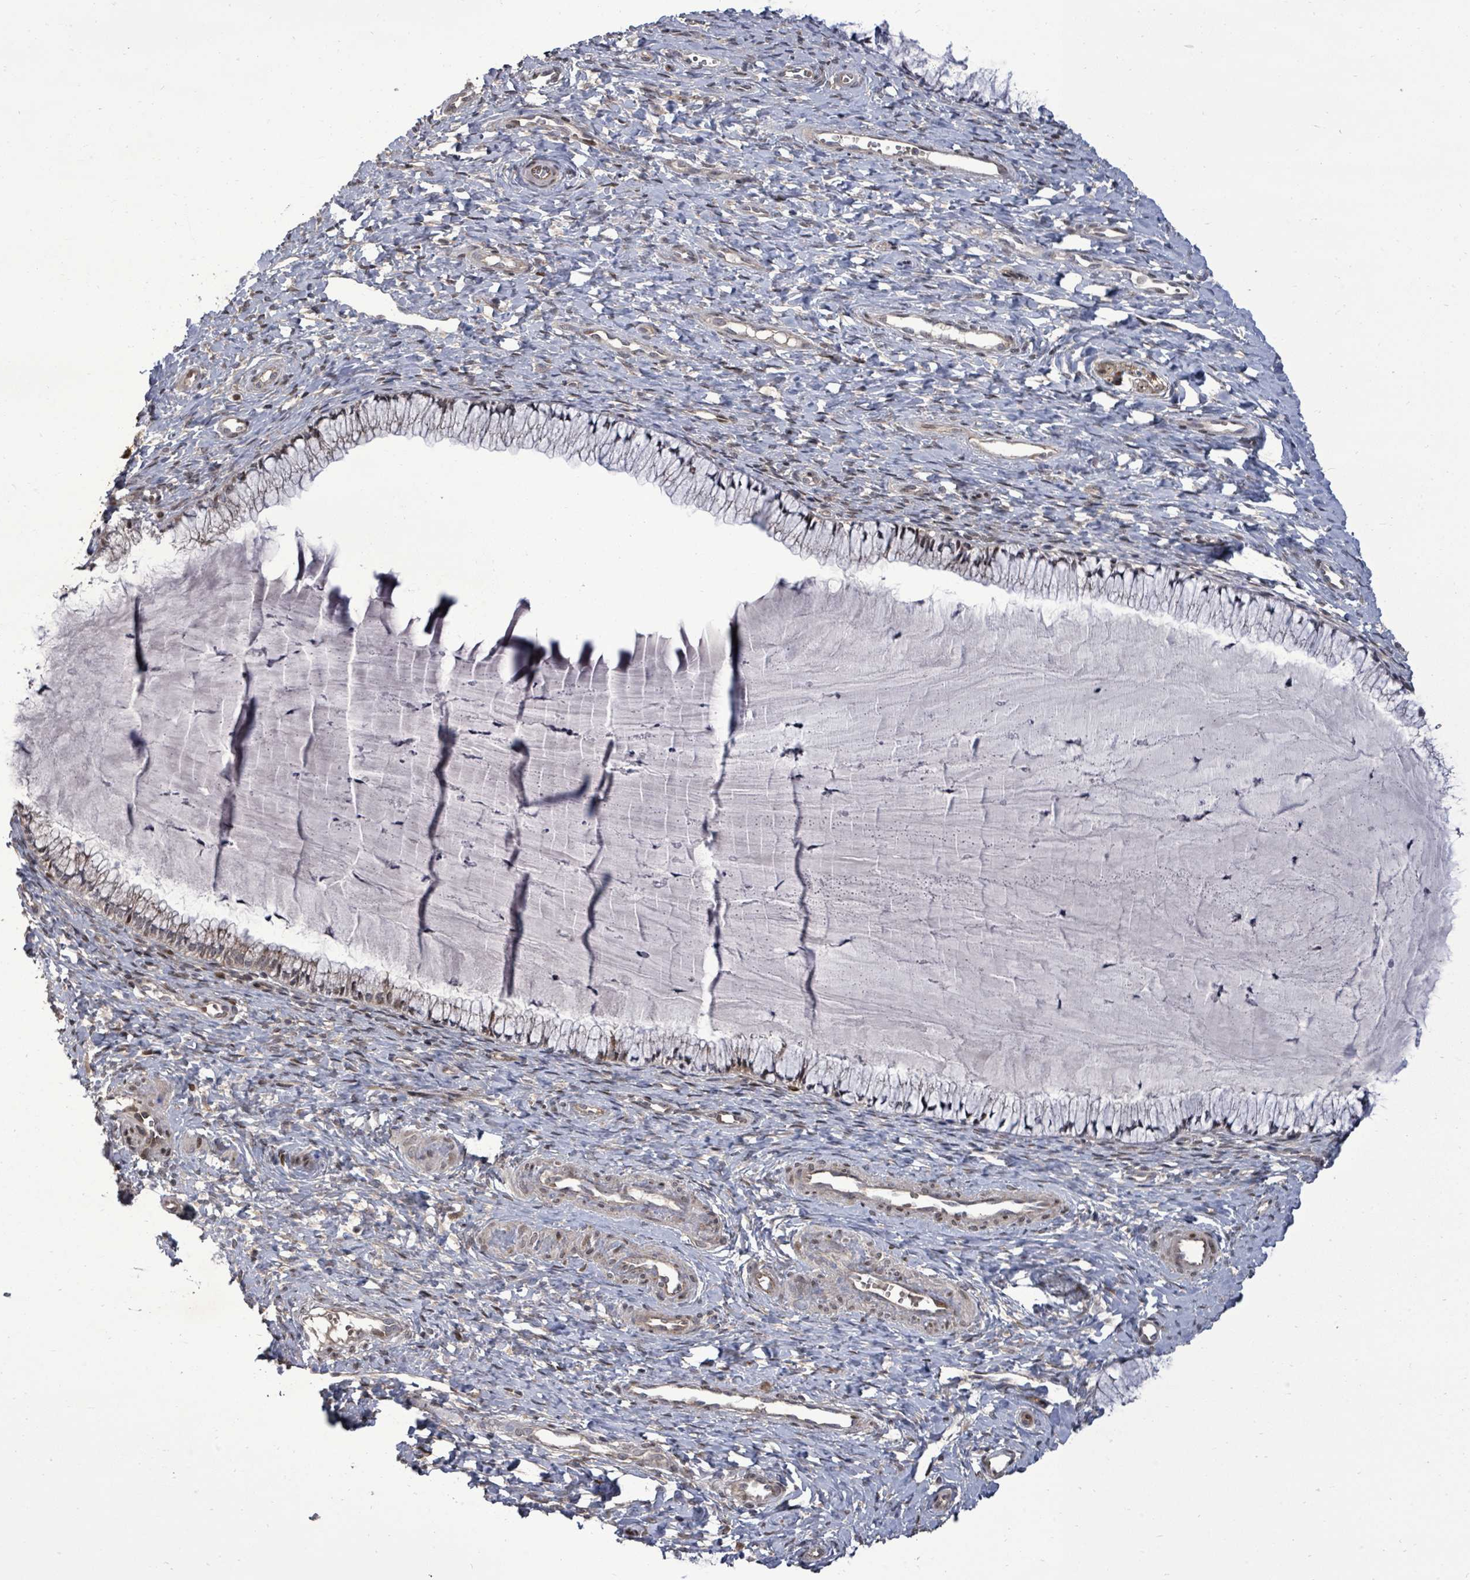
{"staining": {"intensity": "weak", "quantity": "25%-75%", "location": "cytoplasmic/membranous,nuclear"}, "tissue": "cervix", "cell_type": "Glandular cells", "image_type": "normal", "snomed": [{"axis": "morphology", "description": "Normal tissue, NOS"}, {"axis": "topography", "description": "Cervix"}], "caption": "Weak cytoplasmic/membranous,nuclear staining for a protein is present in approximately 25%-75% of glandular cells of normal cervix using immunohistochemistry (IHC).", "gene": "KRTAP27", "patient": {"sex": "female", "age": 36}}